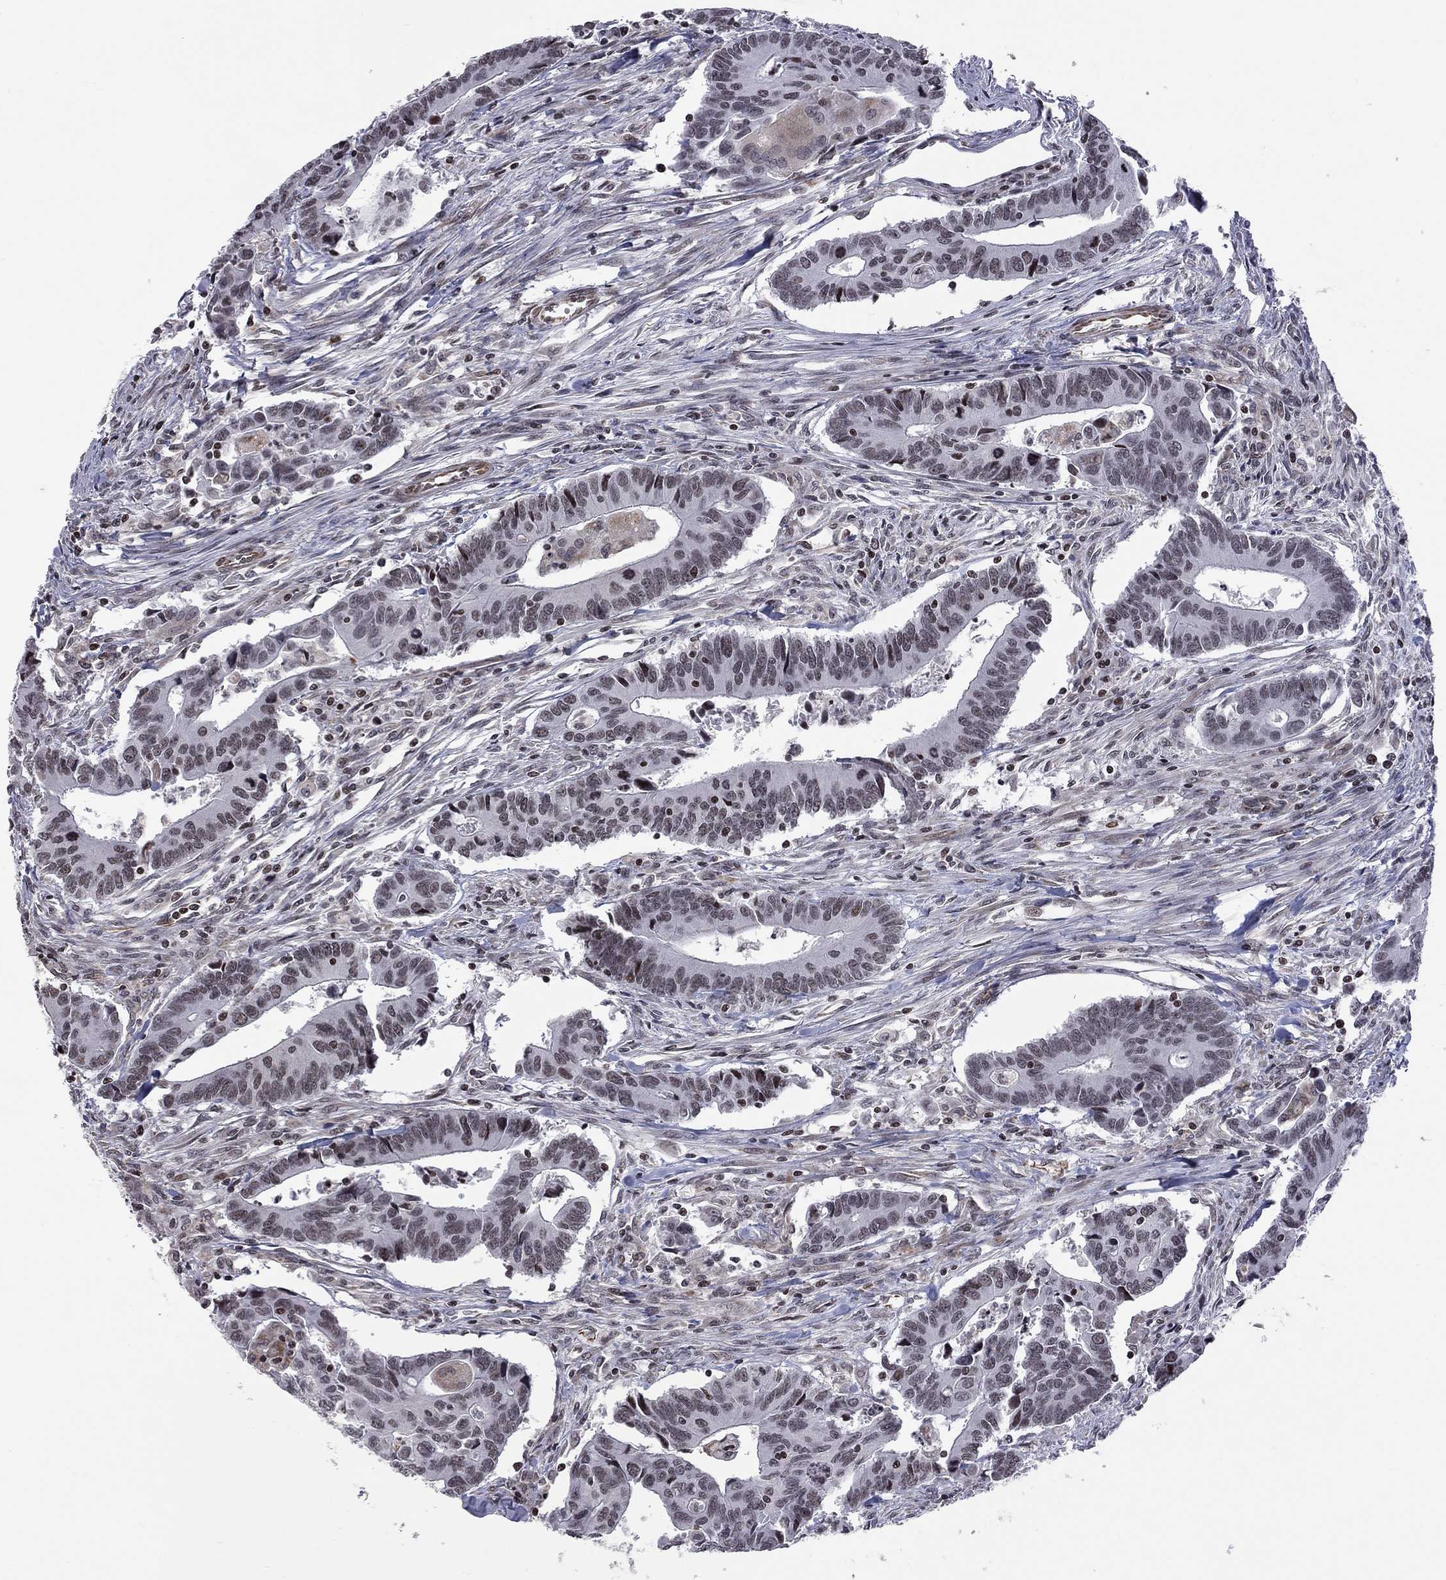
{"staining": {"intensity": "negative", "quantity": "none", "location": "none"}, "tissue": "colorectal cancer", "cell_type": "Tumor cells", "image_type": "cancer", "snomed": [{"axis": "morphology", "description": "Adenocarcinoma, NOS"}, {"axis": "topography", "description": "Rectum"}], "caption": "Protein analysis of colorectal cancer (adenocarcinoma) exhibits no significant staining in tumor cells.", "gene": "MTNR1B", "patient": {"sex": "male", "age": 67}}